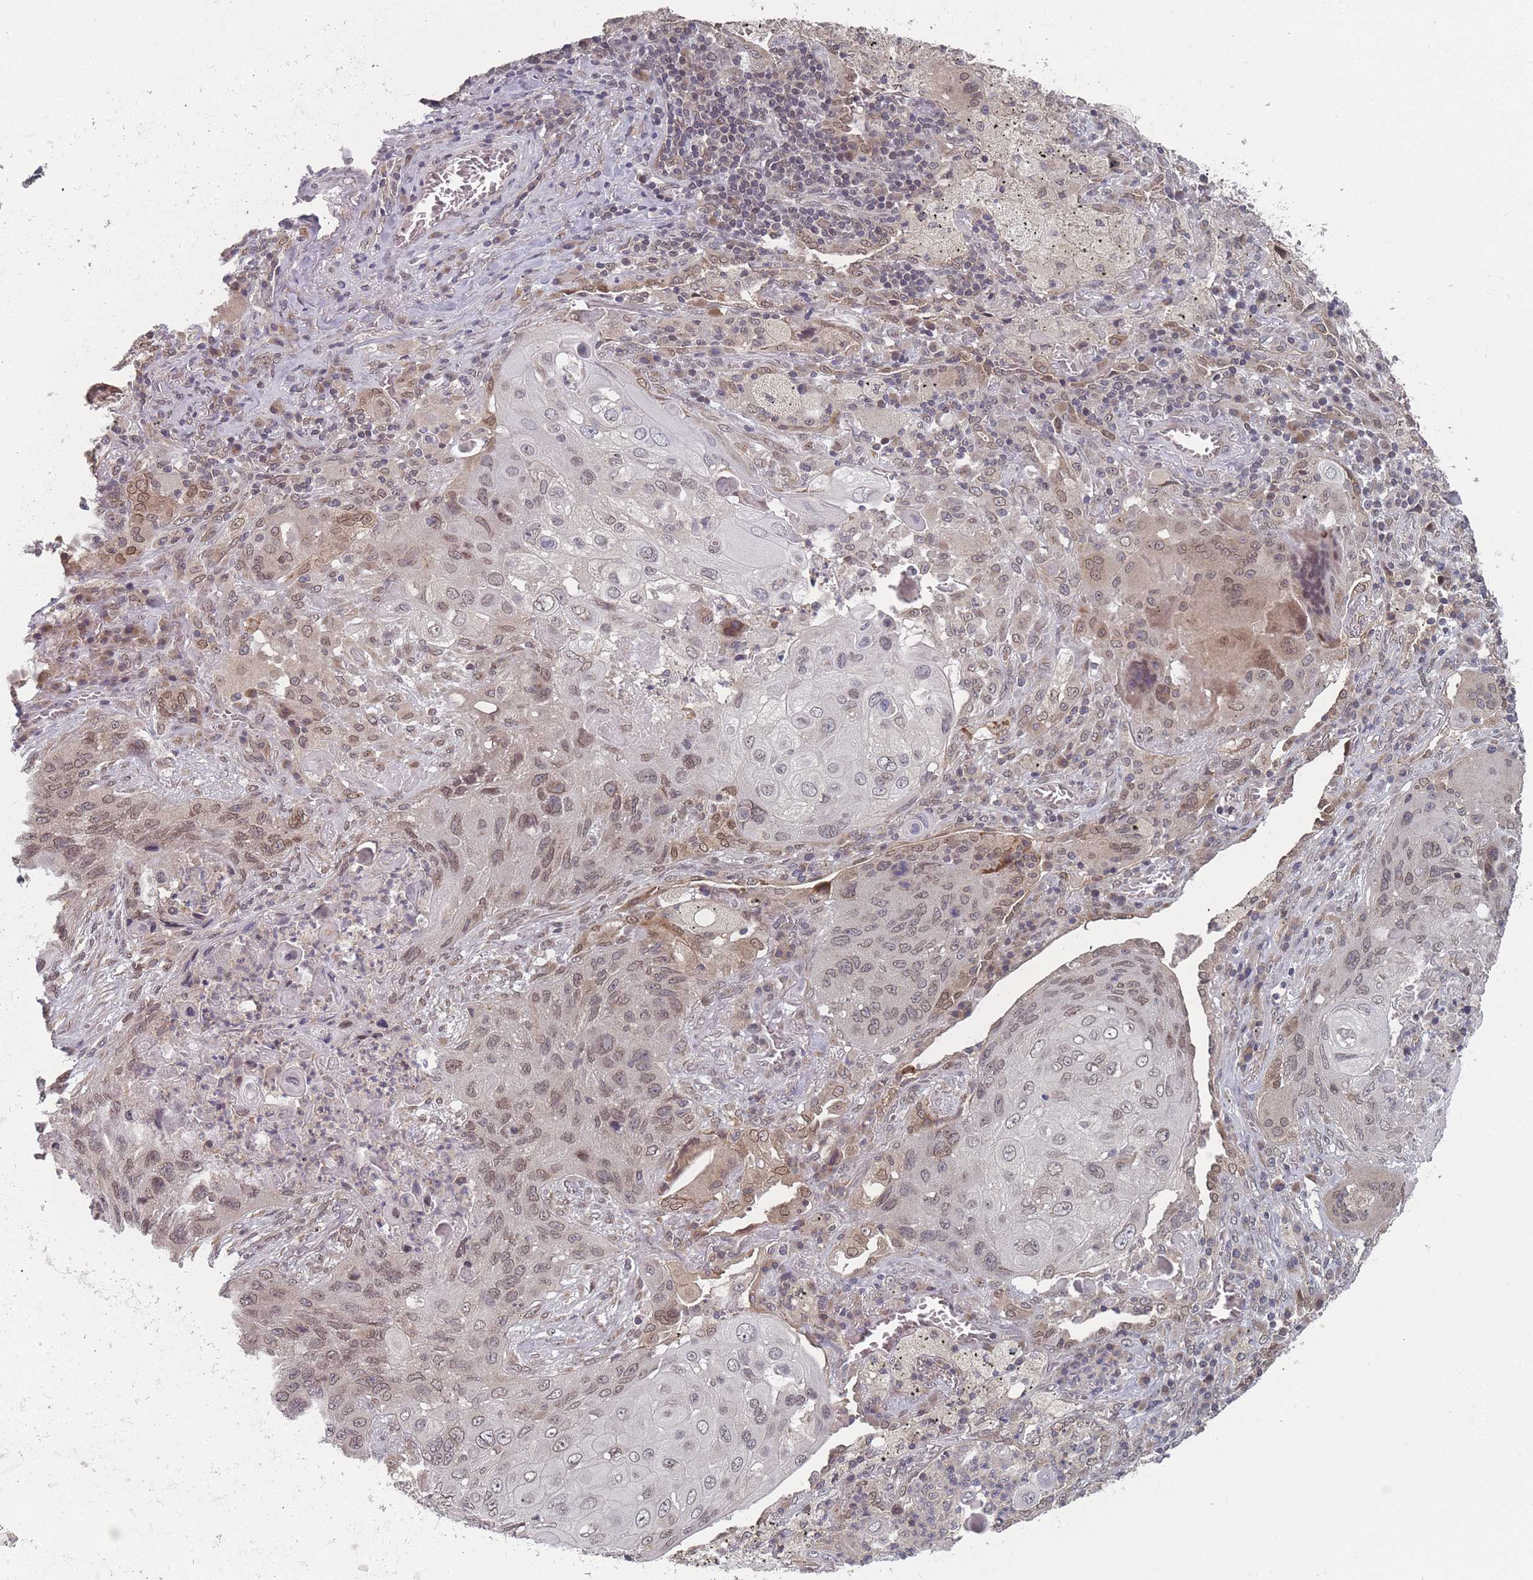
{"staining": {"intensity": "weak", "quantity": "25%-75%", "location": "cytoplasmic/membranous,nuclear"}, "tissue": "lung cancer", "cell_type": "Tumor cells", "image_type": "cancer", "snomed": [{"axis": "morphology", "description": "Squamous cell carcinoma, NOS"}, {"axis": "topography", "description": "Lung"}], "caption": "Lung cancer stained for a protein reveals weak cytoplasmic/membranous and nuclear positivity in tumor cells.", "gene": "TBC1D25", "patient": {"sex": "female", "age": 63}}